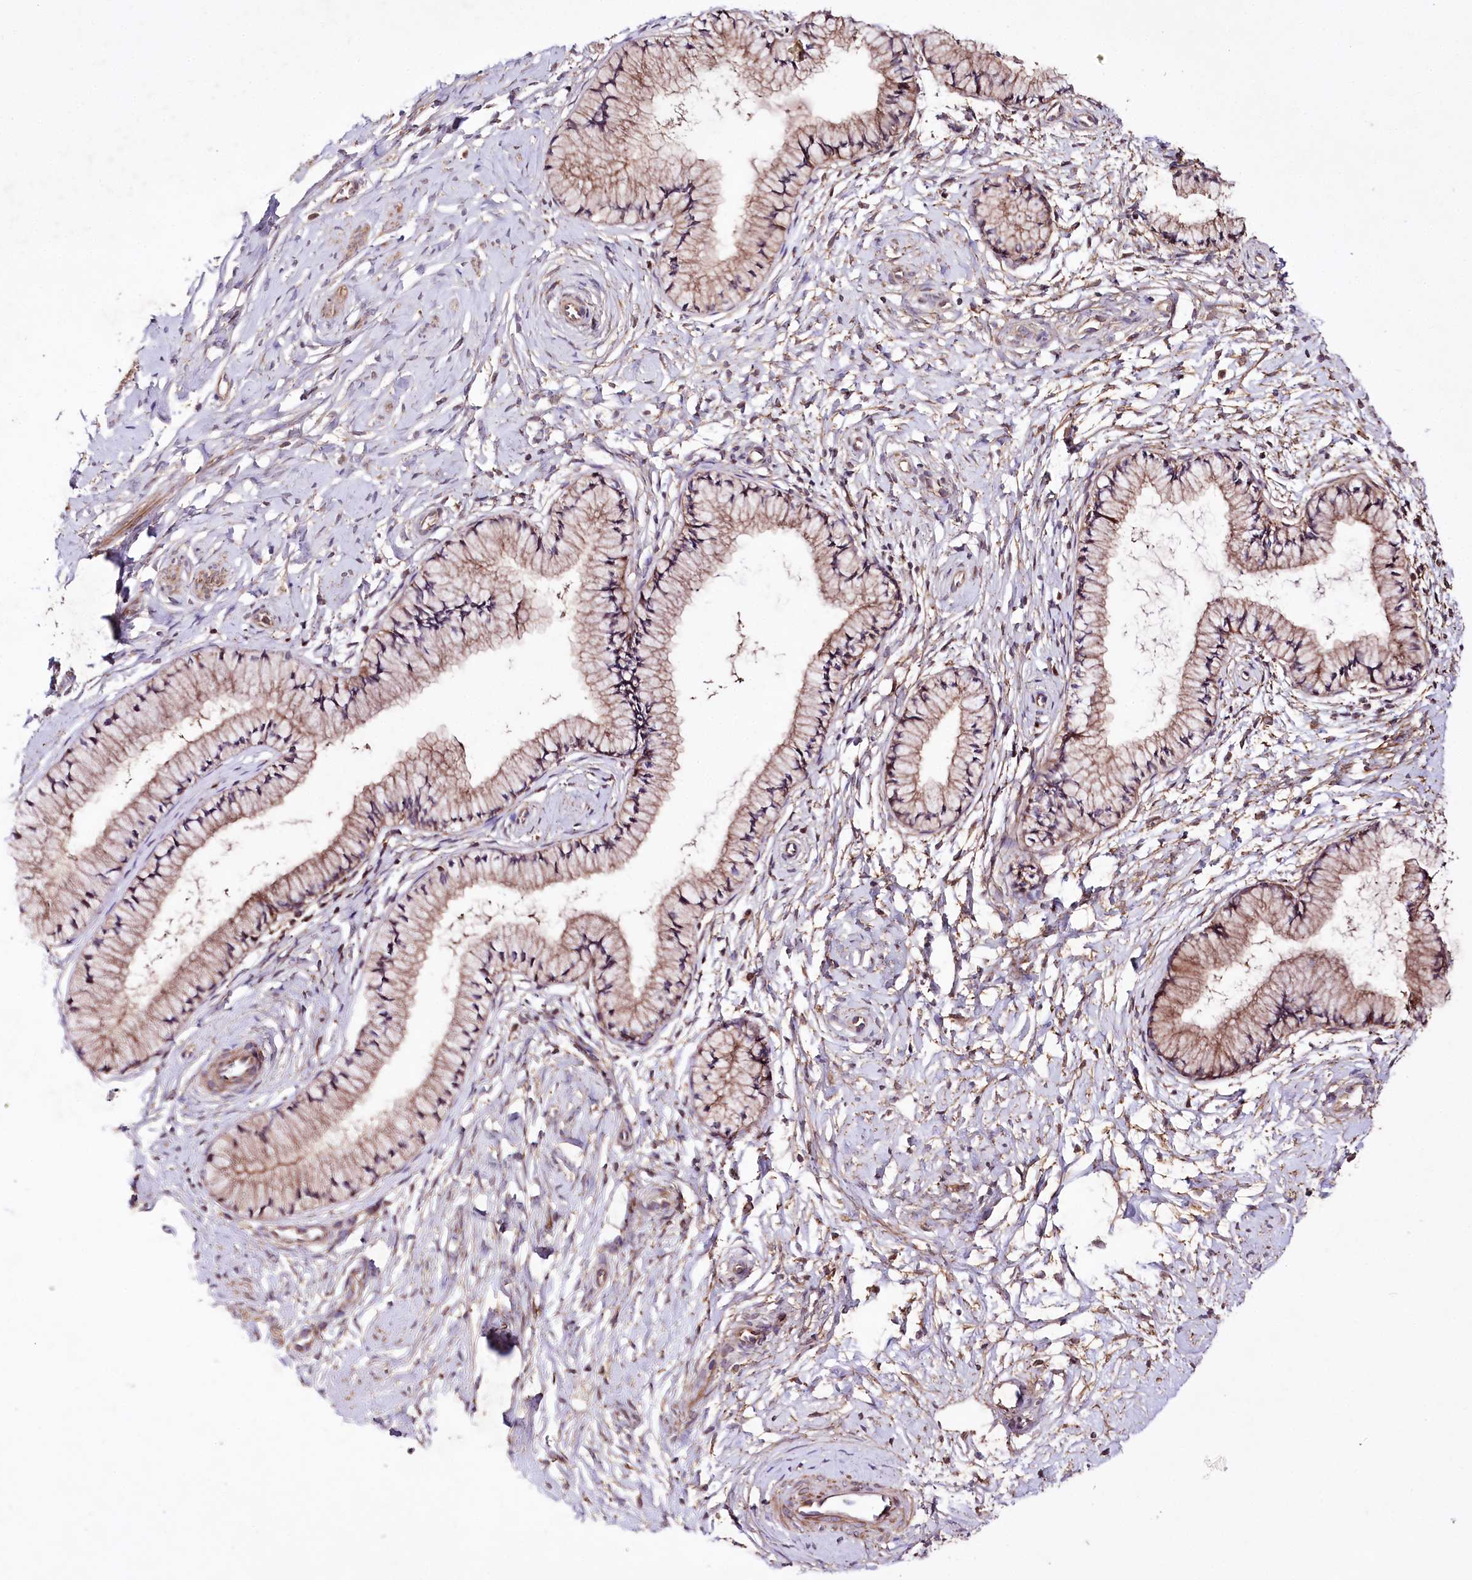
{"staining": {"intensity": "moderate", "quantity": ">75%", "location": "cytoplasmic/membranous"}, "tissue": "cervix", "cell_type": "Glandular cells", "image_type": "normal", "snomed": [{"axis": "morphology", "description": "Normal tissue, NOS"}, {"axis": "topography", "description": "Cervix"}], "caption": "Unremarkable cervix exhibits moderate cytoplasmic/membranous expression in approximately >75% of glandular cells.", "gene": "WWC1", "patient": {"sex": "female", "age": 33}}